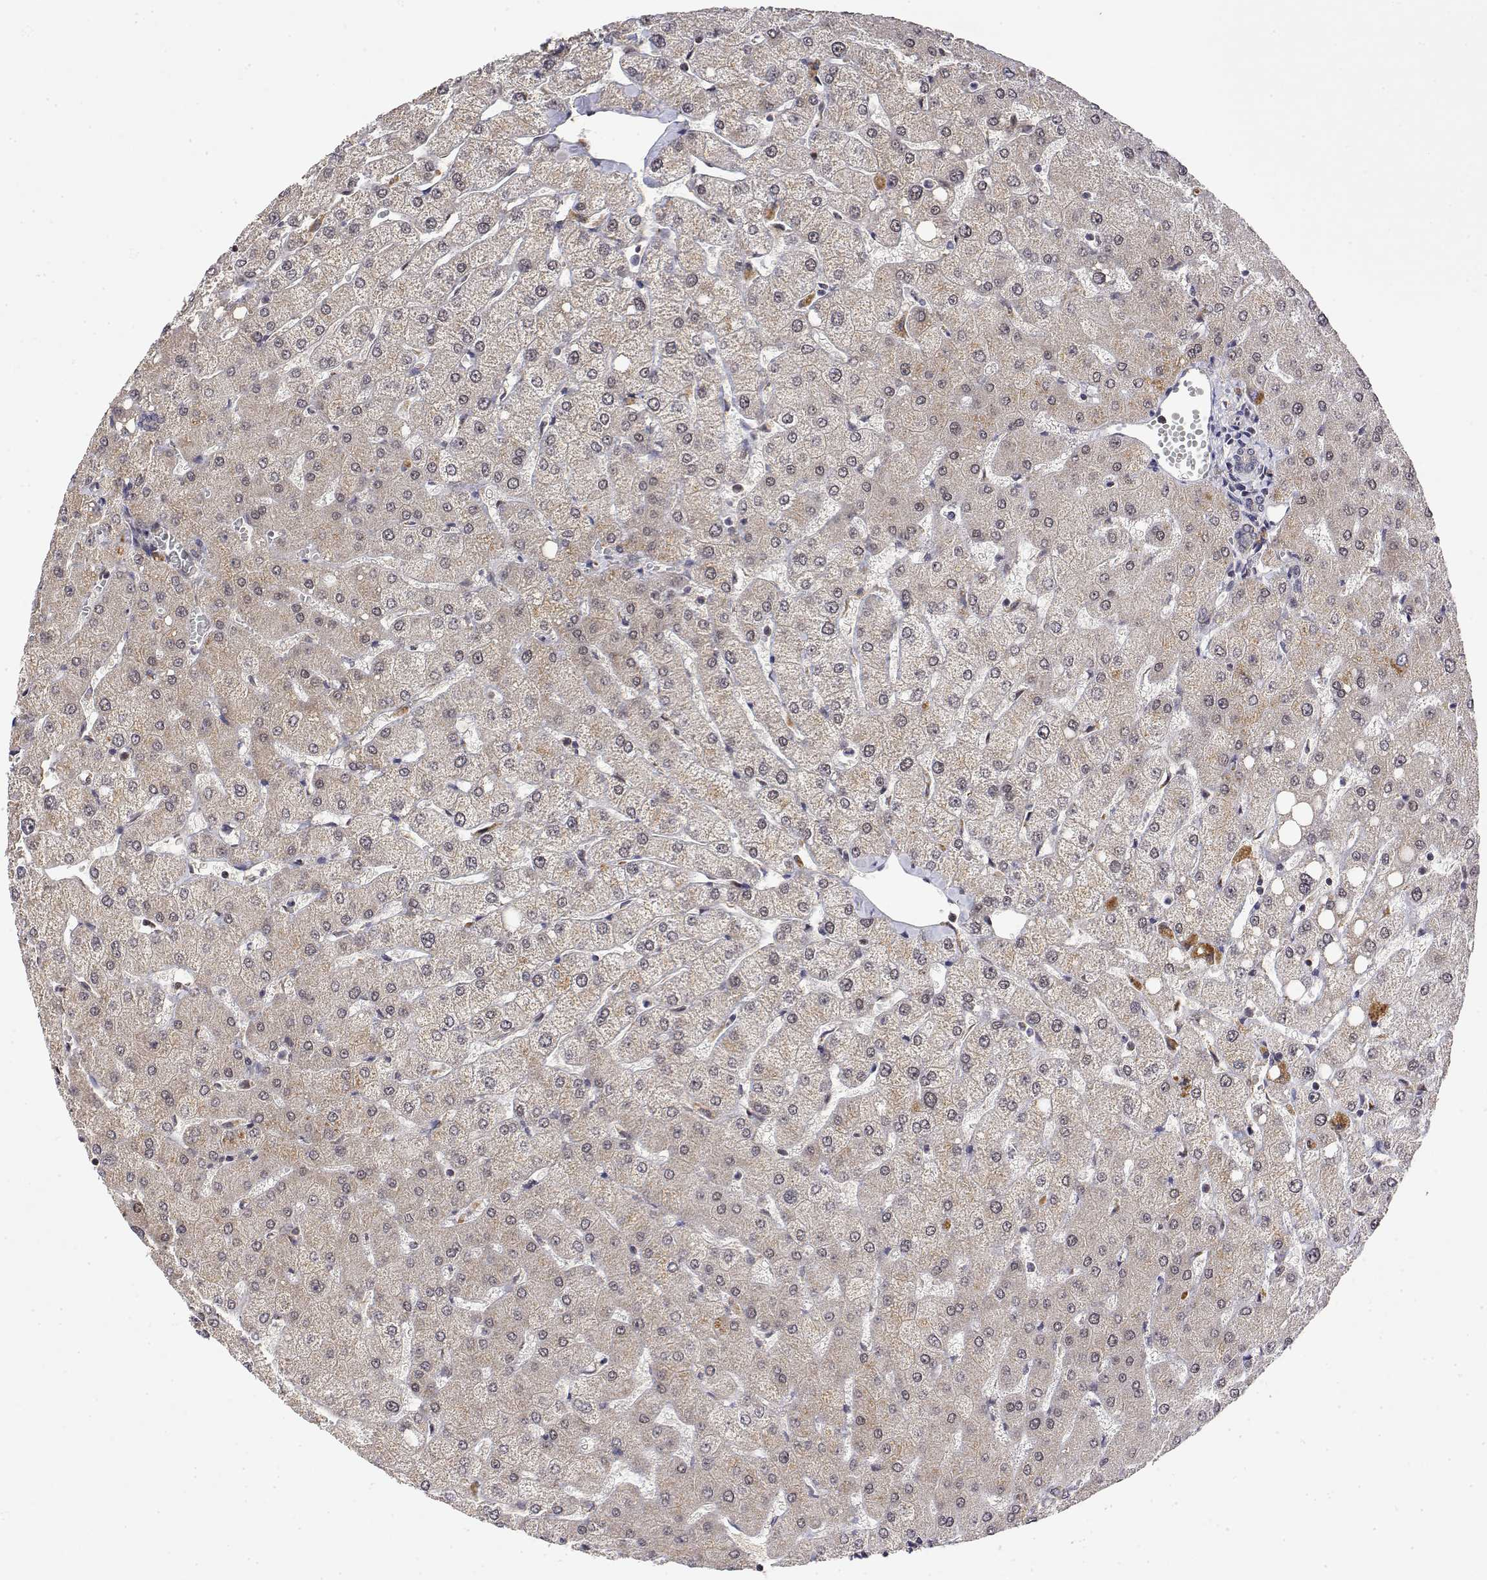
{"staining": {"intensity": "negative", "quantity": "none", "location": "none"}, "tissue": "liver", "cell_type": "Cholangiocytes", "image_type": "normal", "snomed": [{"axis": "morphology", "description": "Normal tissue, NOS"}, {"axis": "topography", "description": "Liver"}], "caption": "Liver stained for a protein using immunohistochemistry (IHC) demonstrates no expression cholangiocytes.", "gene": "GADD45GIP1", "patient": {"sex": "female", "age": 54}}